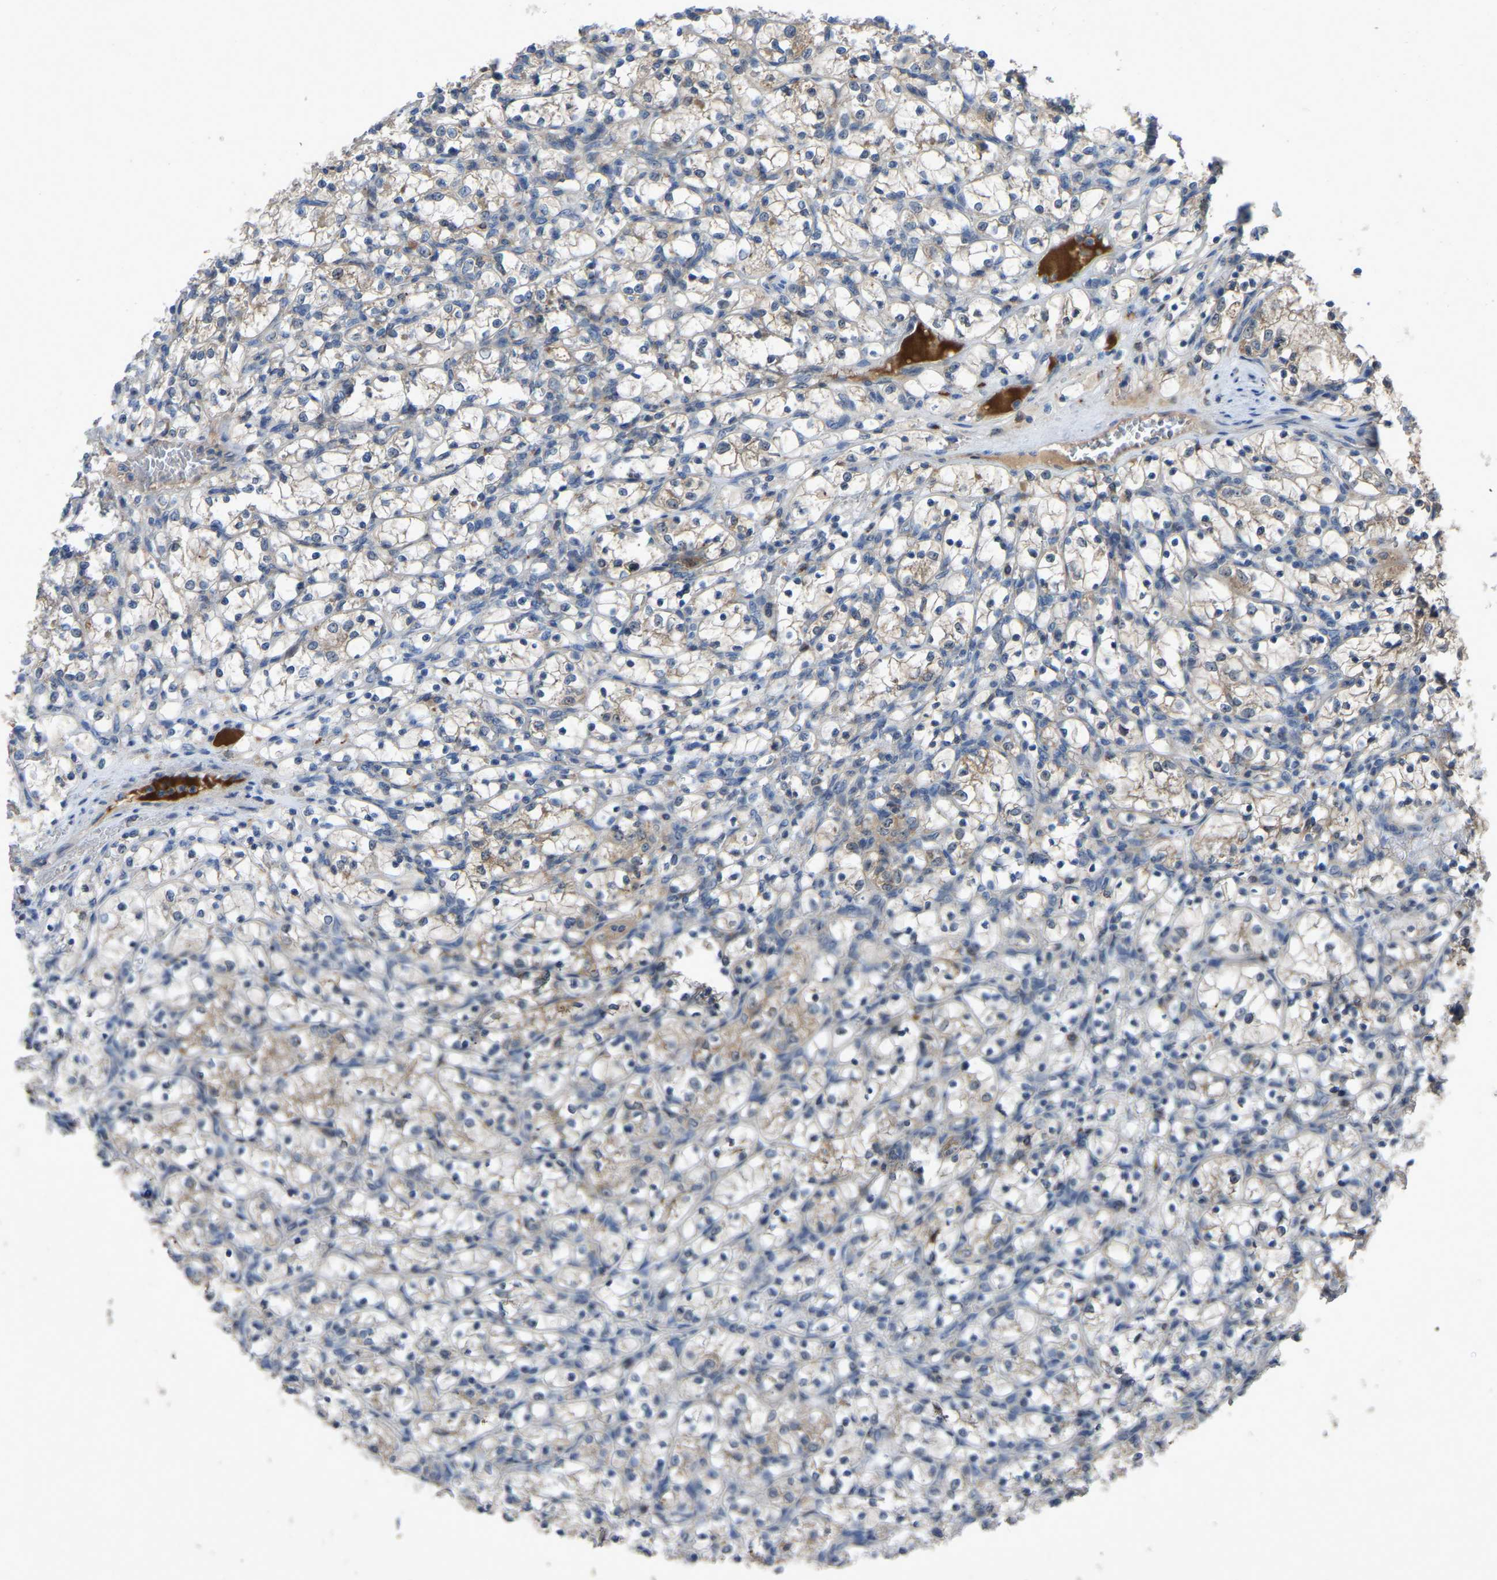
{"staining": {"intensity": "weak", "quantity": ">75%", "location": "cytoplasmic/membranous"}, "tissue": "renal cancer", "cell_type": "Tumor cells", "image_type": "cancer", "snomed": [{"axis": "morphology", "description": "Adenocarcinoma, NOS"}, {"axis": "topography", "description": "Kidney"}], "caption": "Protein staining reveals weak cytoplasmic/membranous expression in approximately >75% of tumor cells in renal cancer (adenocarcinoma). (Brightfield microscopy of DAB IHC at high magnification).", "gene": "FHIT", "patient": {"sex": "female", "age": 69}}